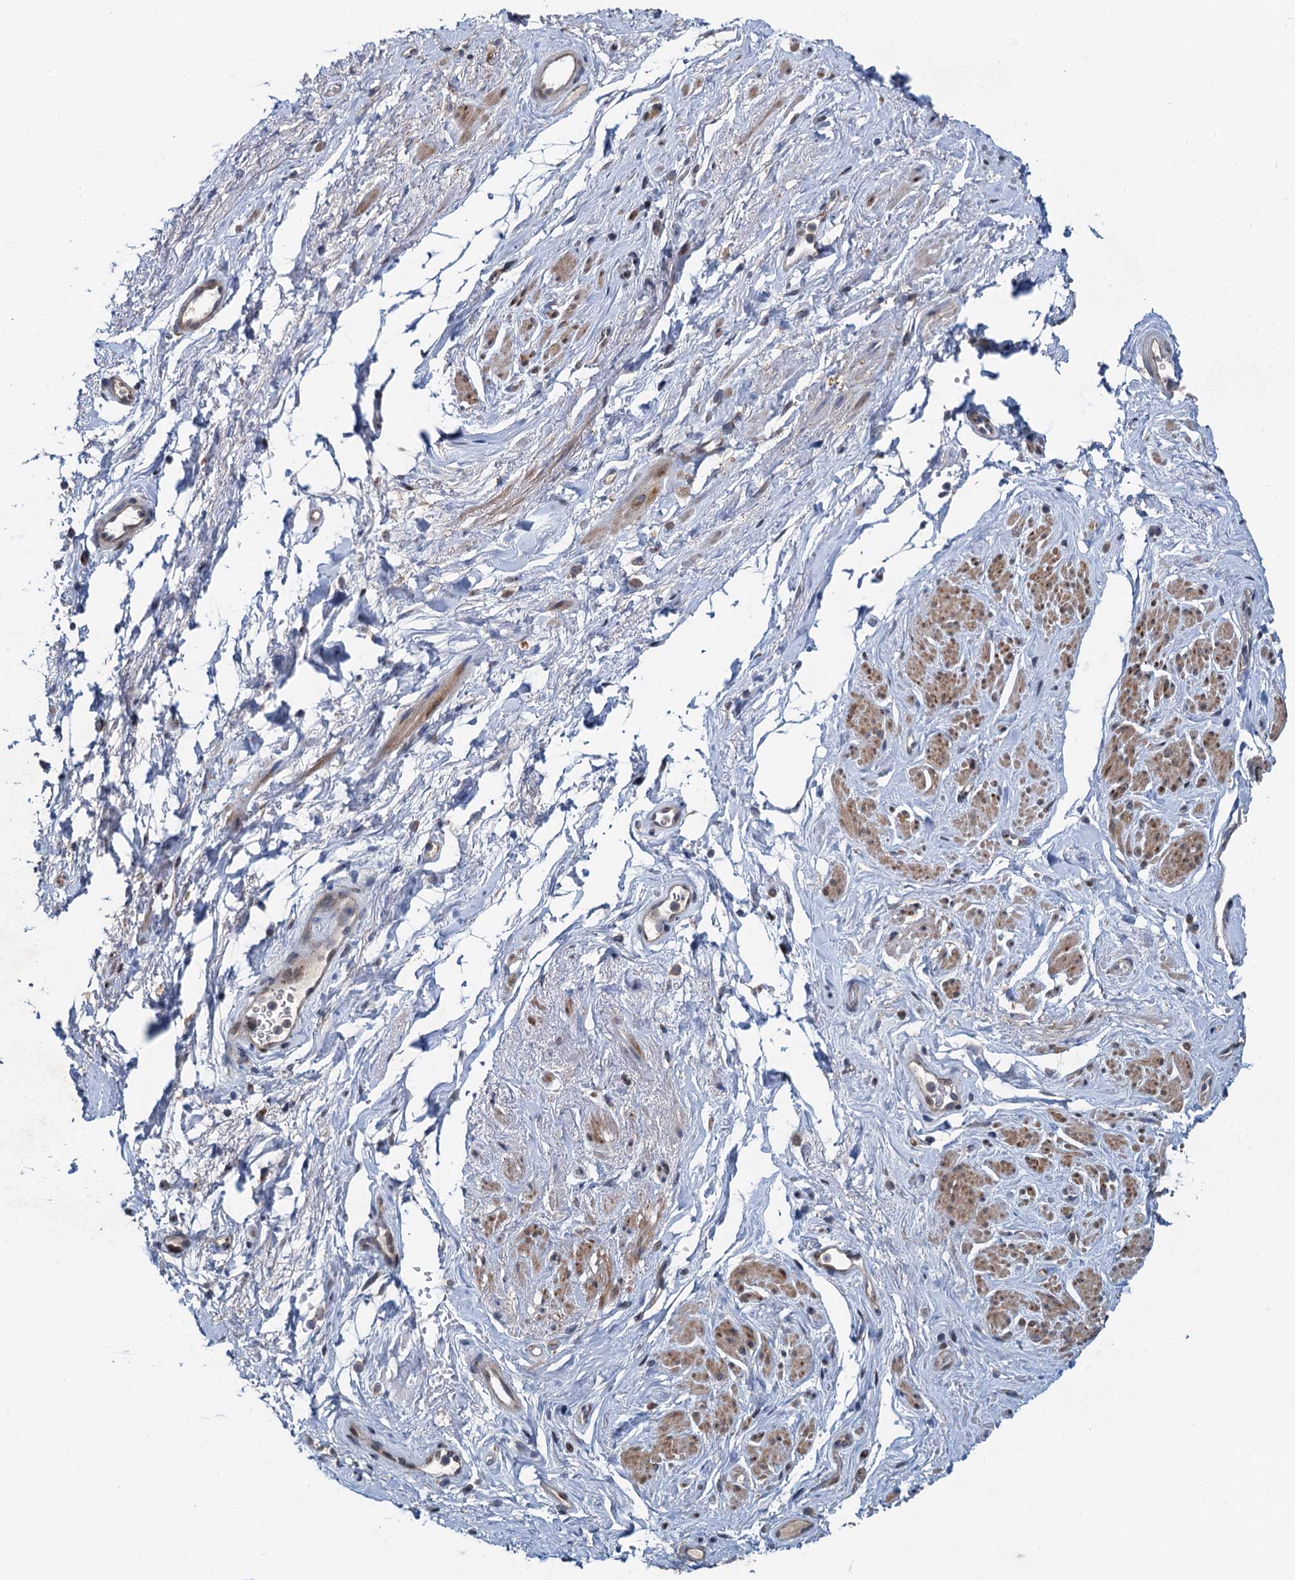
{"staining": {"intensity": "moderate", "quantity": "<25%", "location": "cytoplasmic/membranous"}, "tissue": "smooth muscle", "cell_type": "Smooth muscle cells", "image_type": "normal", "snomed": [{"axis": "morphology", "description": "Normal tissue, NOS"}, {"axis": "topography", "description": "Smooth muscle"}, {"axis": "topography", "description": "Peripheral nerve tissue"}], "caption": "Immunohistochemical staining of benign smooth muscle shows moderate cytoplasmic/membranous protein positivity in approximately <25% of smooth muscle cells. The staining is performed using DAB (3,3'-diaminobenzidine) brown chromogen to label protein expression. The nuclei are counter-stained blue using hematoxylin.", "gene": "NBEA", "patient": {"sex": "male", "age": 69}}